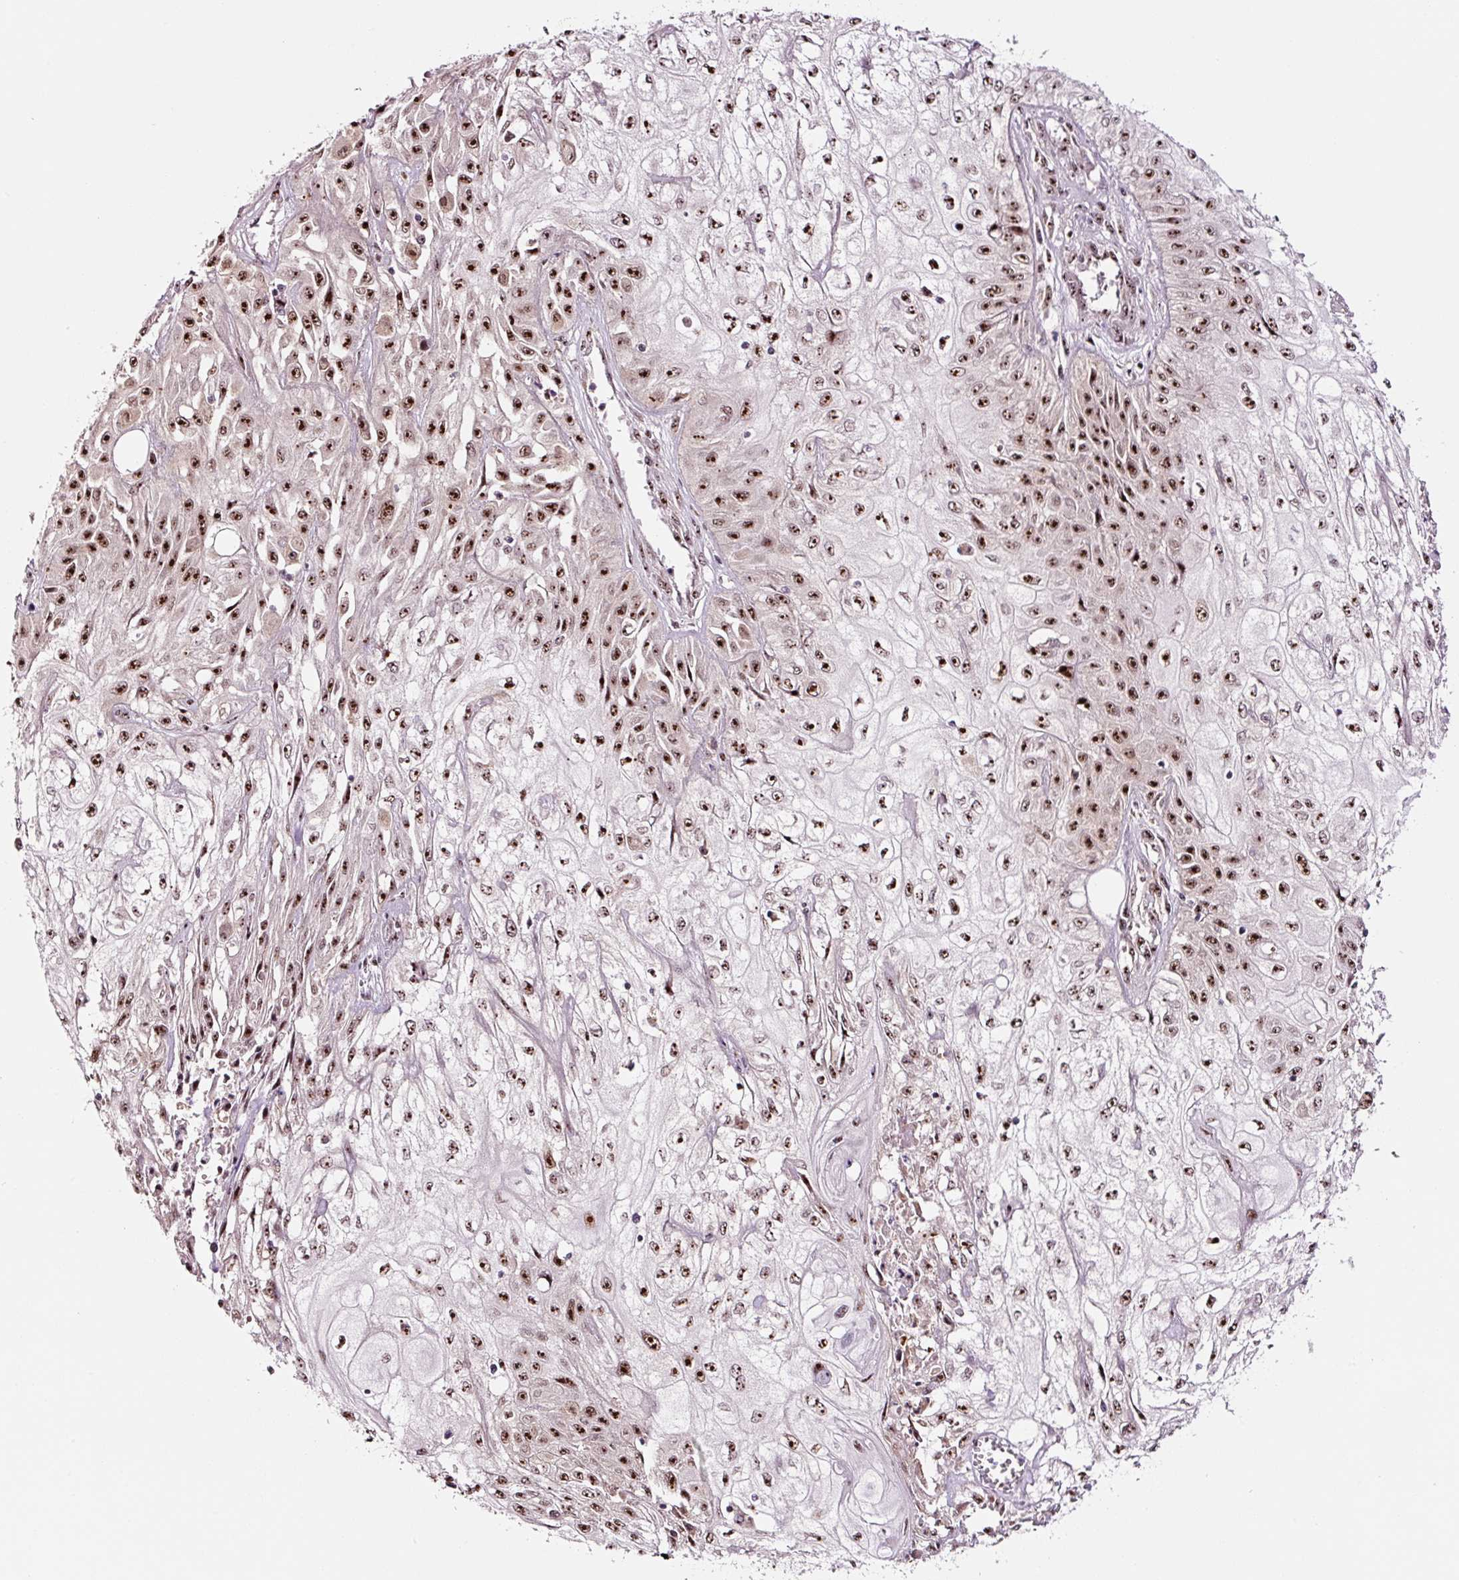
{"staining": {"intensity": "moderate", "quantity": ">75%", "location": "nuclear"}, "tissue": "skin cancer", "cell_type": "Tumor cells", "image_type": "cancer", "snomed": [{"axis": "morphology", "description": "Squamous cell carcinoma, NOS"}, {"axis": "morphology", "description": "Squamous cell carcinoma, metastatic, NOS"}, {"axis": "topography", "description": "Skin"}, {"axis": "topography", "description": "Lymph node"}], "caption": "Immunohistochemical staining of human skin cancer demonstrates medium levels of moderate nuclear positivity in about >75% of tumor cells. Nuclei are stained in blue.", "gene": "GNL3", "patient": {"sex": "male", "age": 75}}